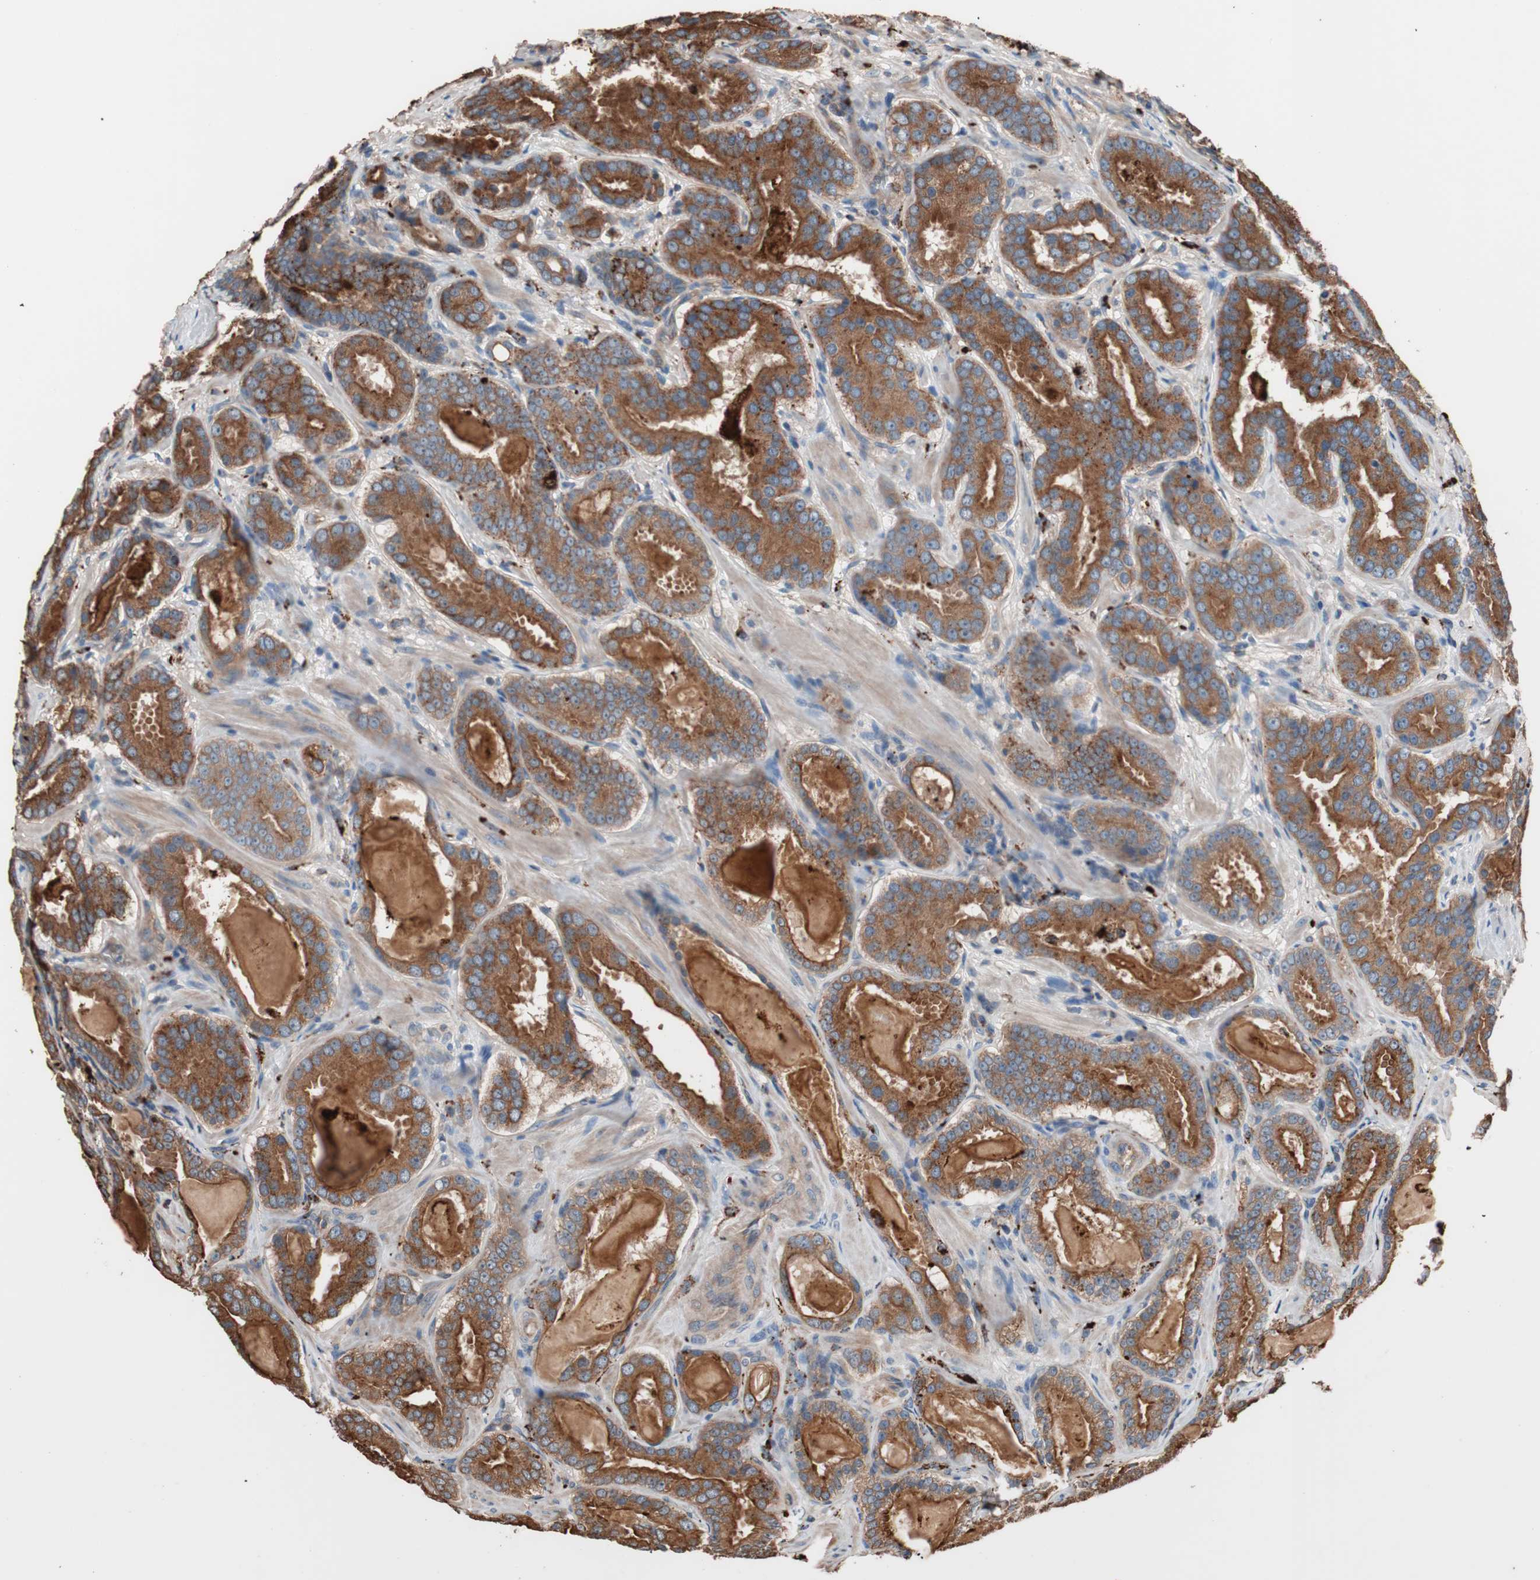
{"staining": {"intensity": "strong", "quantity": ">75%", "location": "cytoplasmic/membranous"}, "tissue": "prostate cancer", "cell_type": "Tumor cells", "image_type": "cancer", "snomed": [{"axis": "morphology", "description": "Adenocarcinoma, Low grade"}, {"axis": "topography", "description": "Prostate"}], "caption": "There is high levels of strong cytoplasmic/membranous positivity in tumor cells of prostate adenocarcinoma (low-grade), as demonstrated by immunohistochemical staining (brown color).", "gene": "CCT3", "patient": {"sex": "male", "age": 59}}